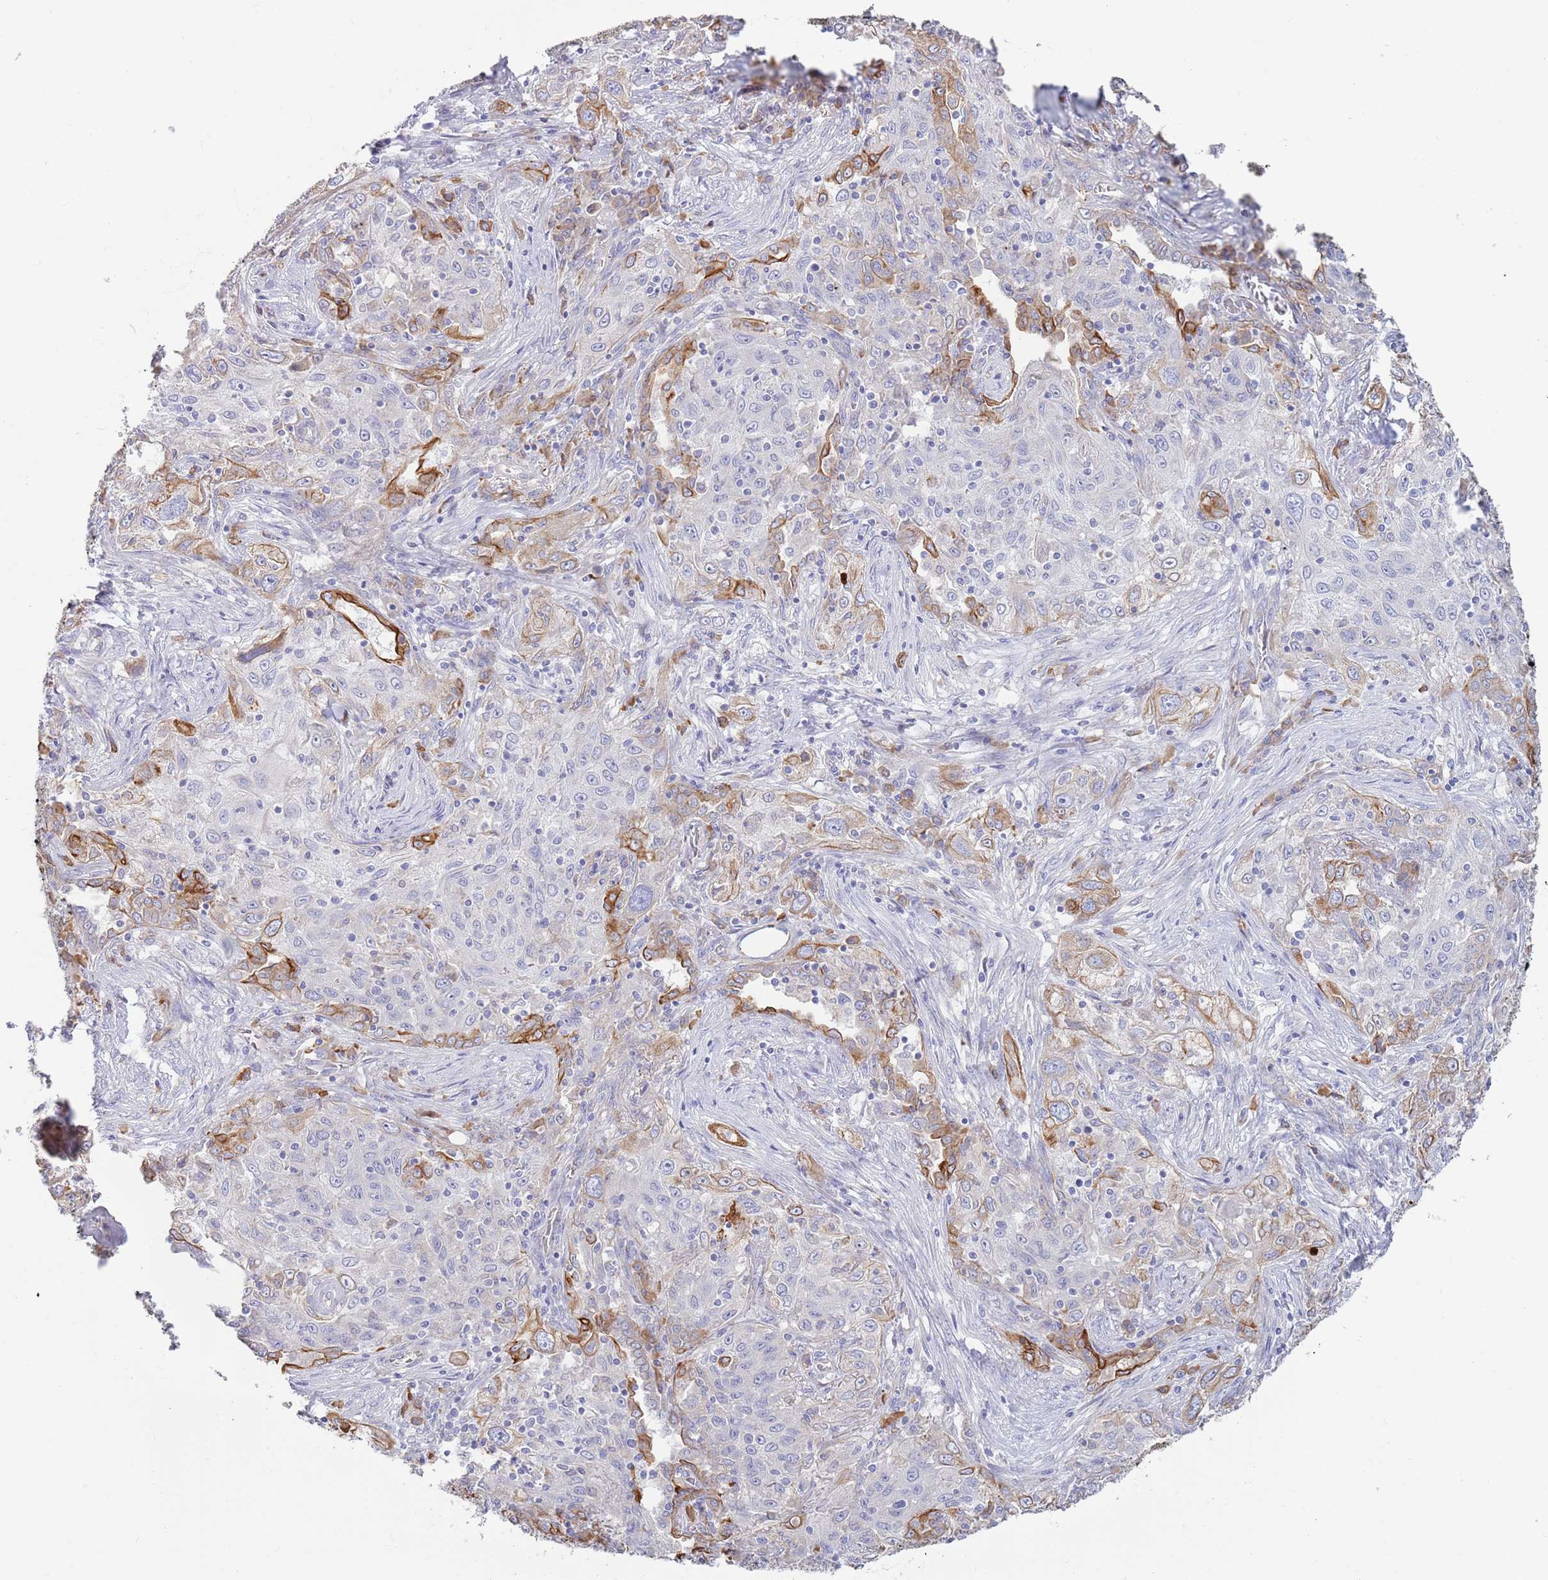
{"staining": {"intensity": "moderate", "quantity": "<25%", "location": "cytoplasmic/membranous"}, "tissue": "lung cancer", "cell_type": "Tumor cells", "image_type": "cancer", "snomed": [{"axis": "morphology", "description": "Squamous cell carcinoma, NOS"}, {"axis": "topography", "description": "Lung"}], "caption": "Protein analysis of lung squamous cell carcinoma tissue displays moderate cytoplasmic/membranous expression in about <25% of tumor cells.", "gene": "CCDC149", "patient": {"sex": "female", "age": 69}}